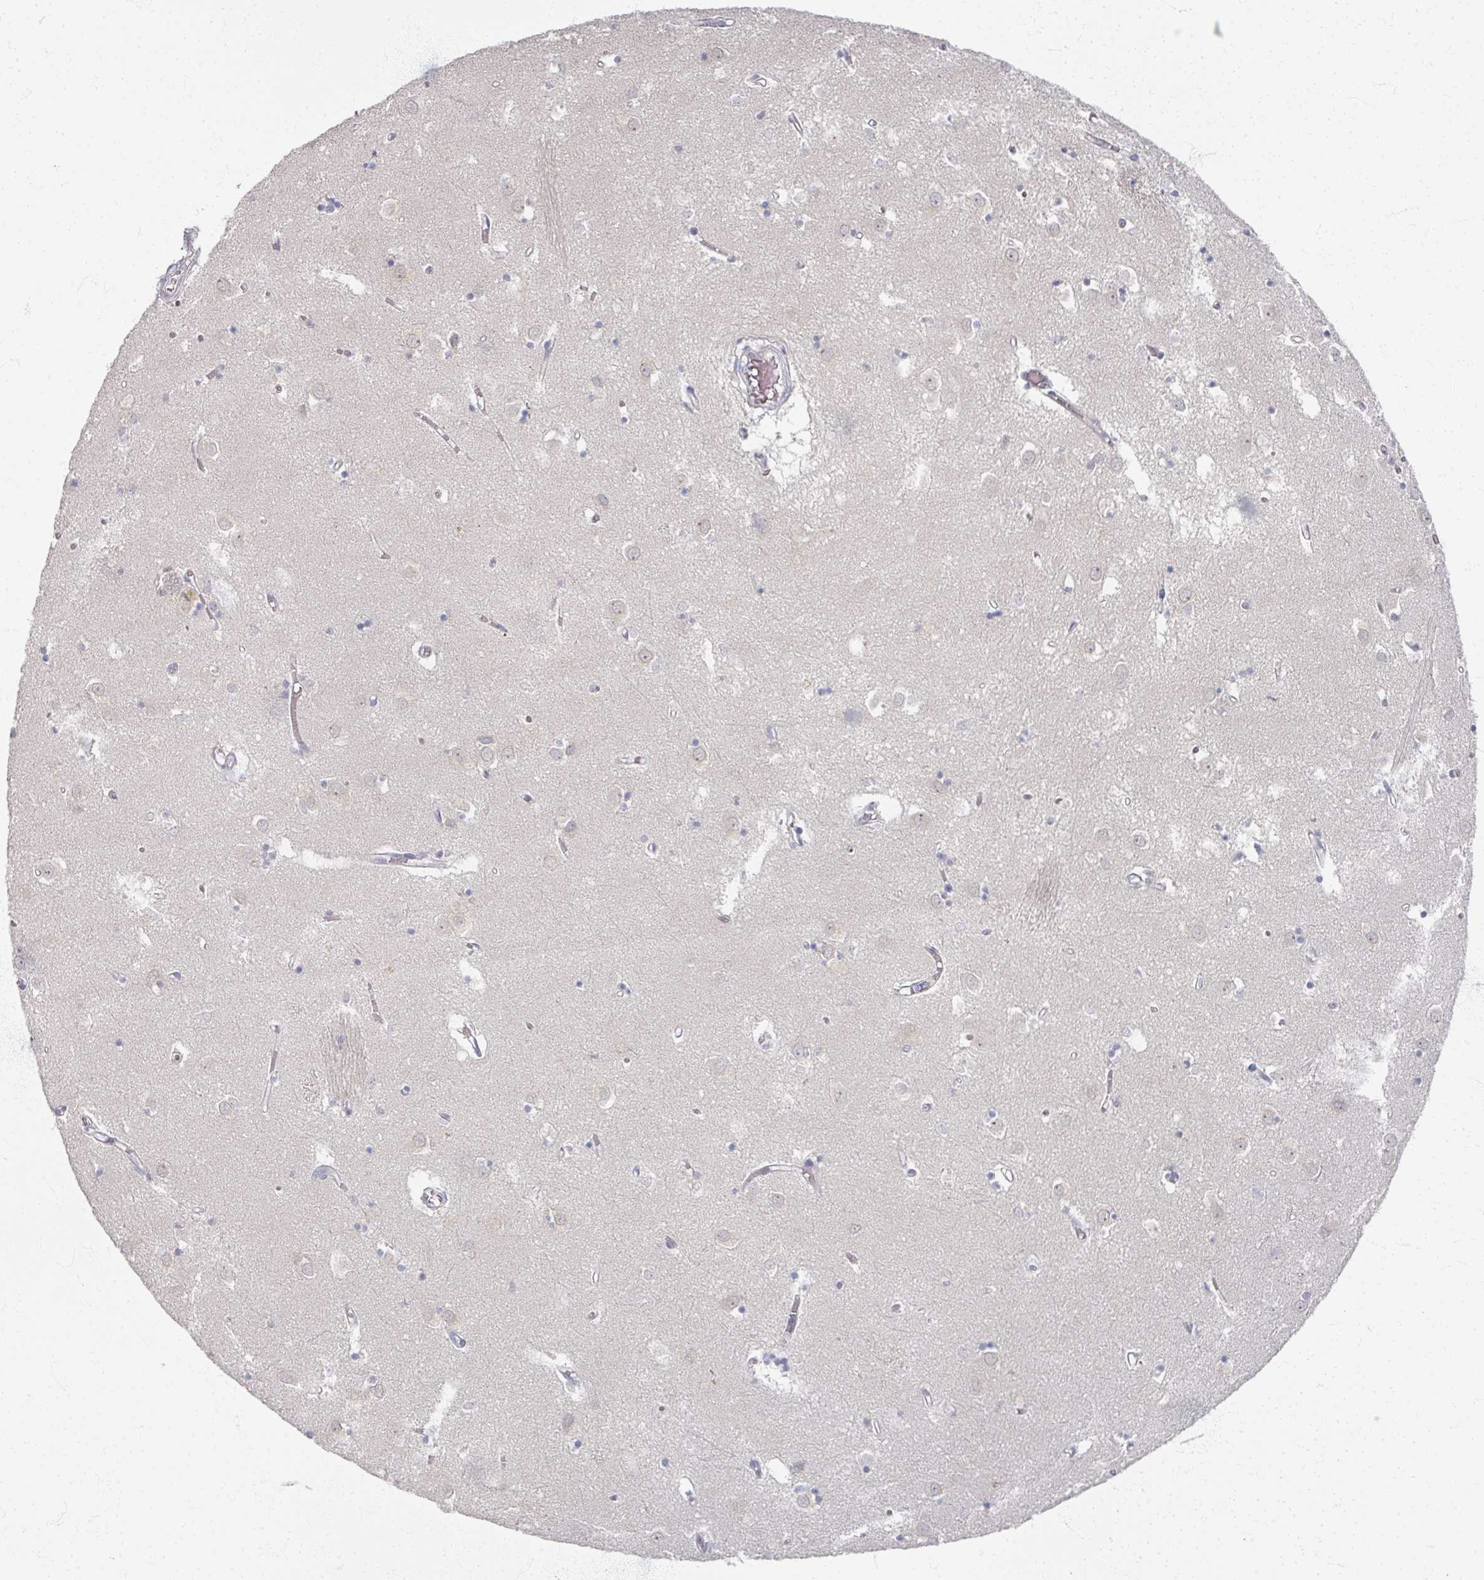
{"staining": {"intensity": "negative", "quantity": "none", "location": "none"}, "tissue": "caudate", "cell_type": "Glial cells", "image_type": "normal", "snomed": [{"axis": "morphology", "description": "Normal tissue, NOS"}, {"axis": "topography", "description": "Lateral ventricle wall"}], "caption": "Immunohistochemistry (IHC) histopathology image of unremarkable caudate stained for a protein (brown), which shows no positivity in glial cells. (Immunohistochemistry (IHC), brightfield microscopy, high magnification).", "gene": "TTYH3", "patient": {"sex": "male", "age": 70}}